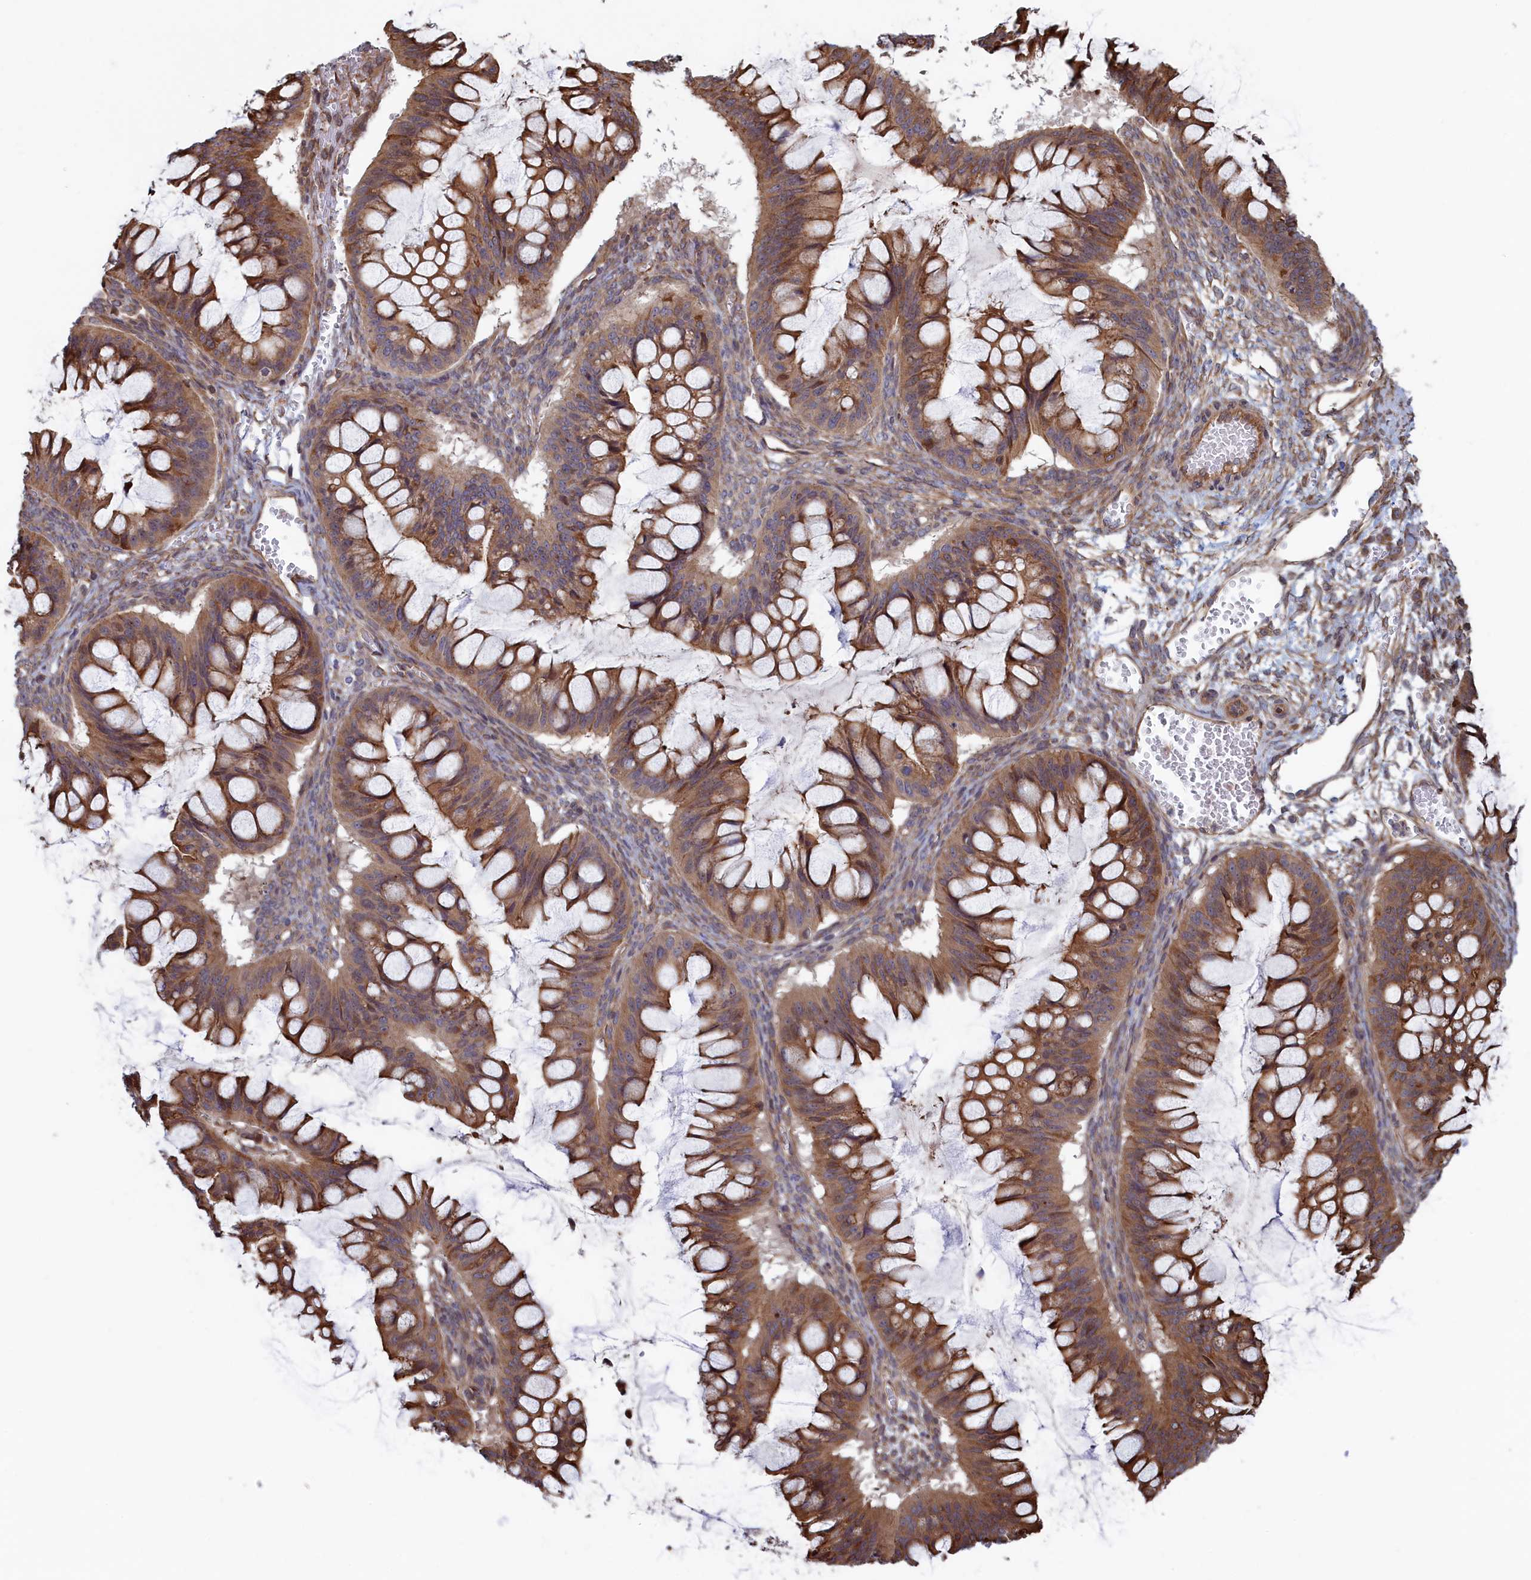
{"staining": {"intensity": "moderate", "quantity": ">75%", "location": "cytoplasmic/membranous"}, "tissue": "ovarian cancer", "cell_type": "Tumor cells", "image_type": "cancer", "snomed": [{"axis": "morphology", "description": "Cystadenocarcinoma, mucinous, NOS"}, {"axis": "topography", "description": "Ovary"}], "caption": "A brown stain highlights moderate cytoplasmic/membranous staining of a protein in human mucinous cystadenocarcinoma (ovarian) tumor cells.", "gene": "RILPL1", "patient": {"sex": "female", "age": 73}}